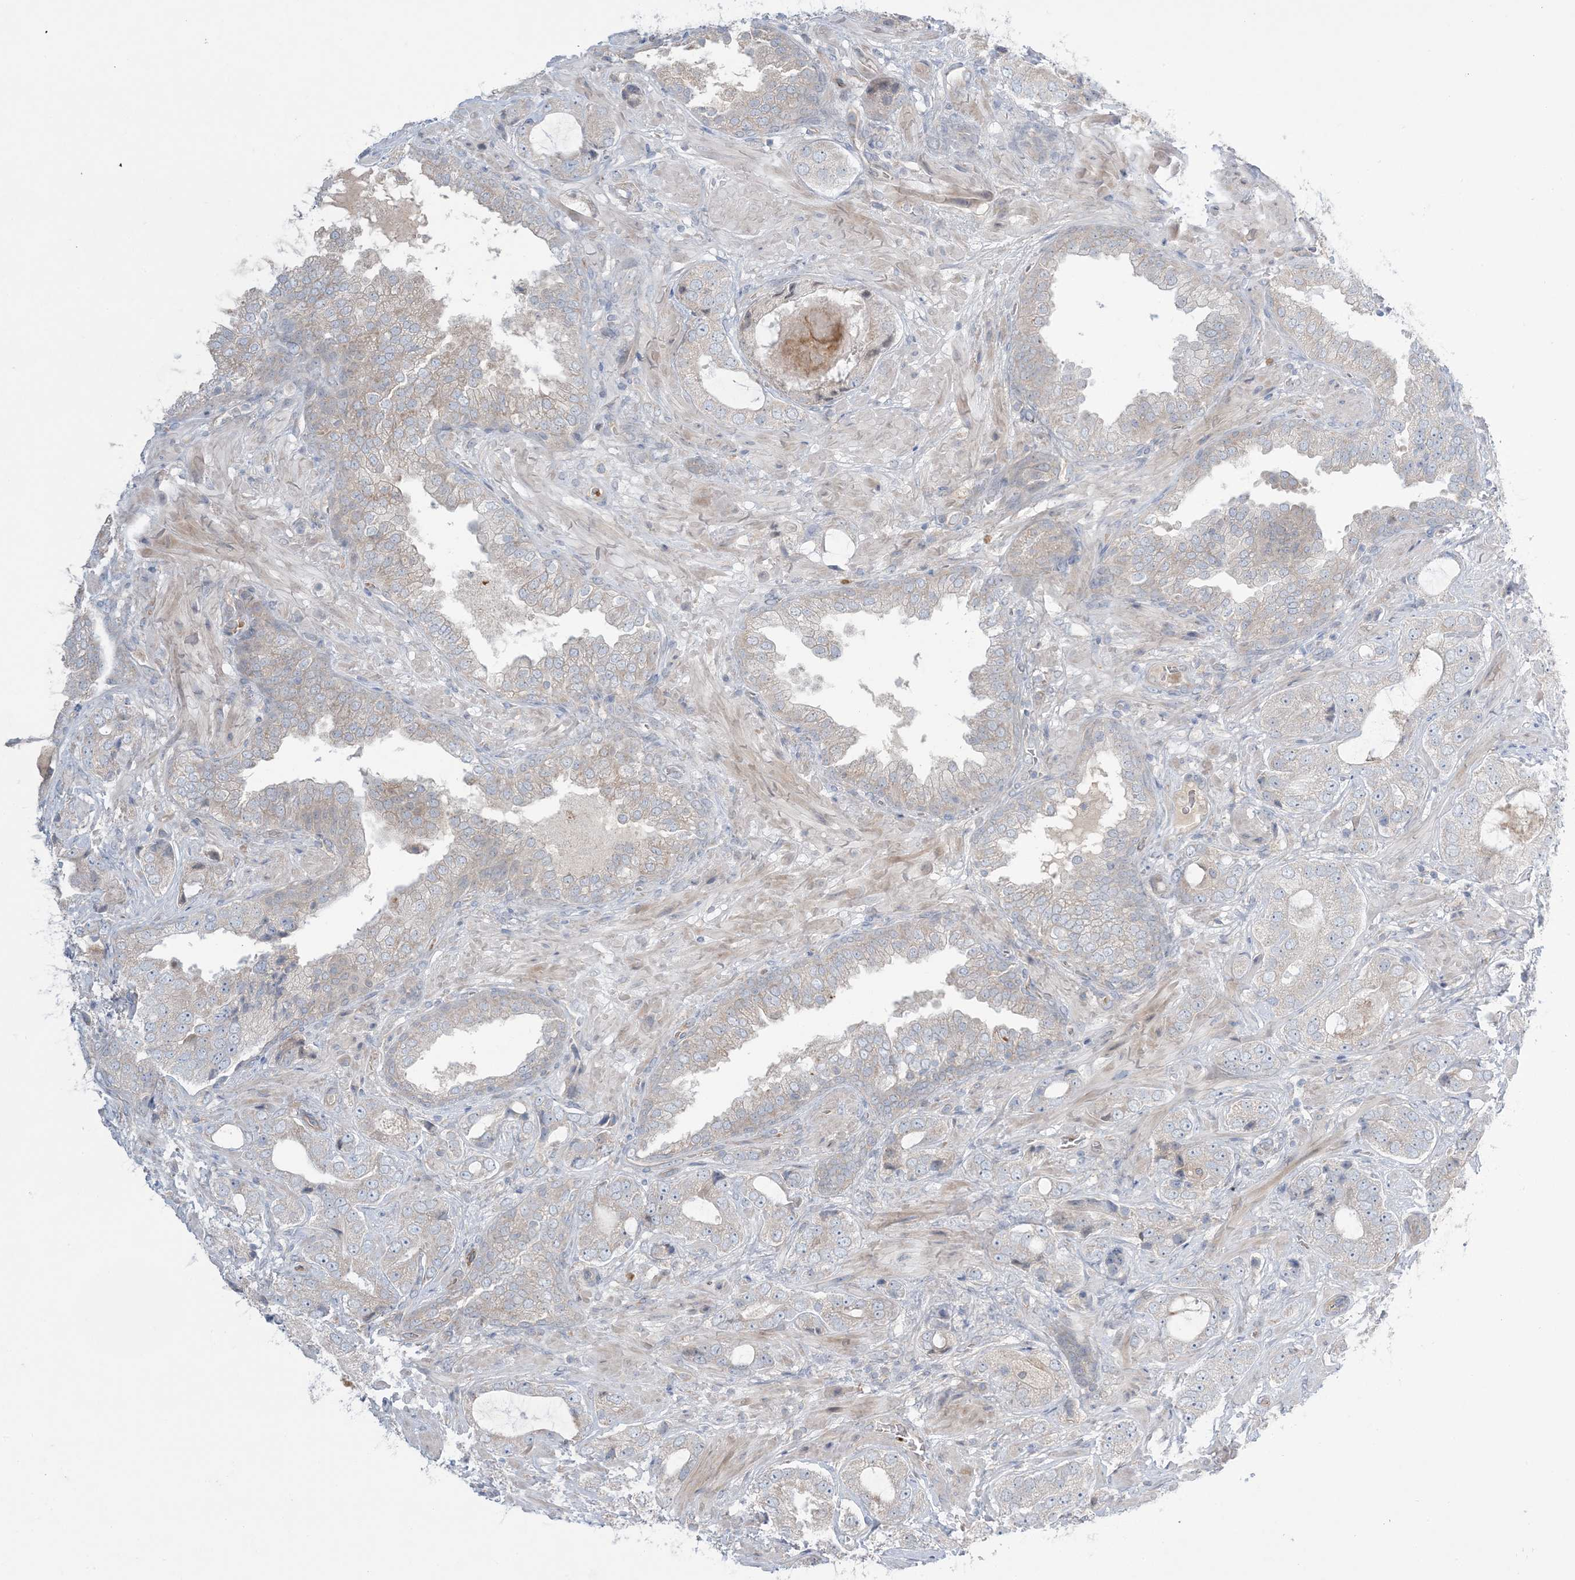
{"staining": {"intensity": "negative", "quantity": "none", "location": "none"}, "tissue": "prostate cancer", "cell_type": "Tumor cells", "image_type": "cancer", "snomed": [{"axis": "morphology", "description": "Normal tissue, NOS"}, {"axis": "morphology", "description": "Adenocarcinoma, High grade"}, {"axis": "topography", "description": "Prostate"}, {"axis": "topography", "description": "Peripheral nerve tissue"}], "caption": "Human prostate high-grade adenocarcinoma stained for a protein using immunohistochemistry (IHC) shows no expression in tumor cells.", "gene": "MMGT1", "patient": {"sex": "male", "age": 59}}